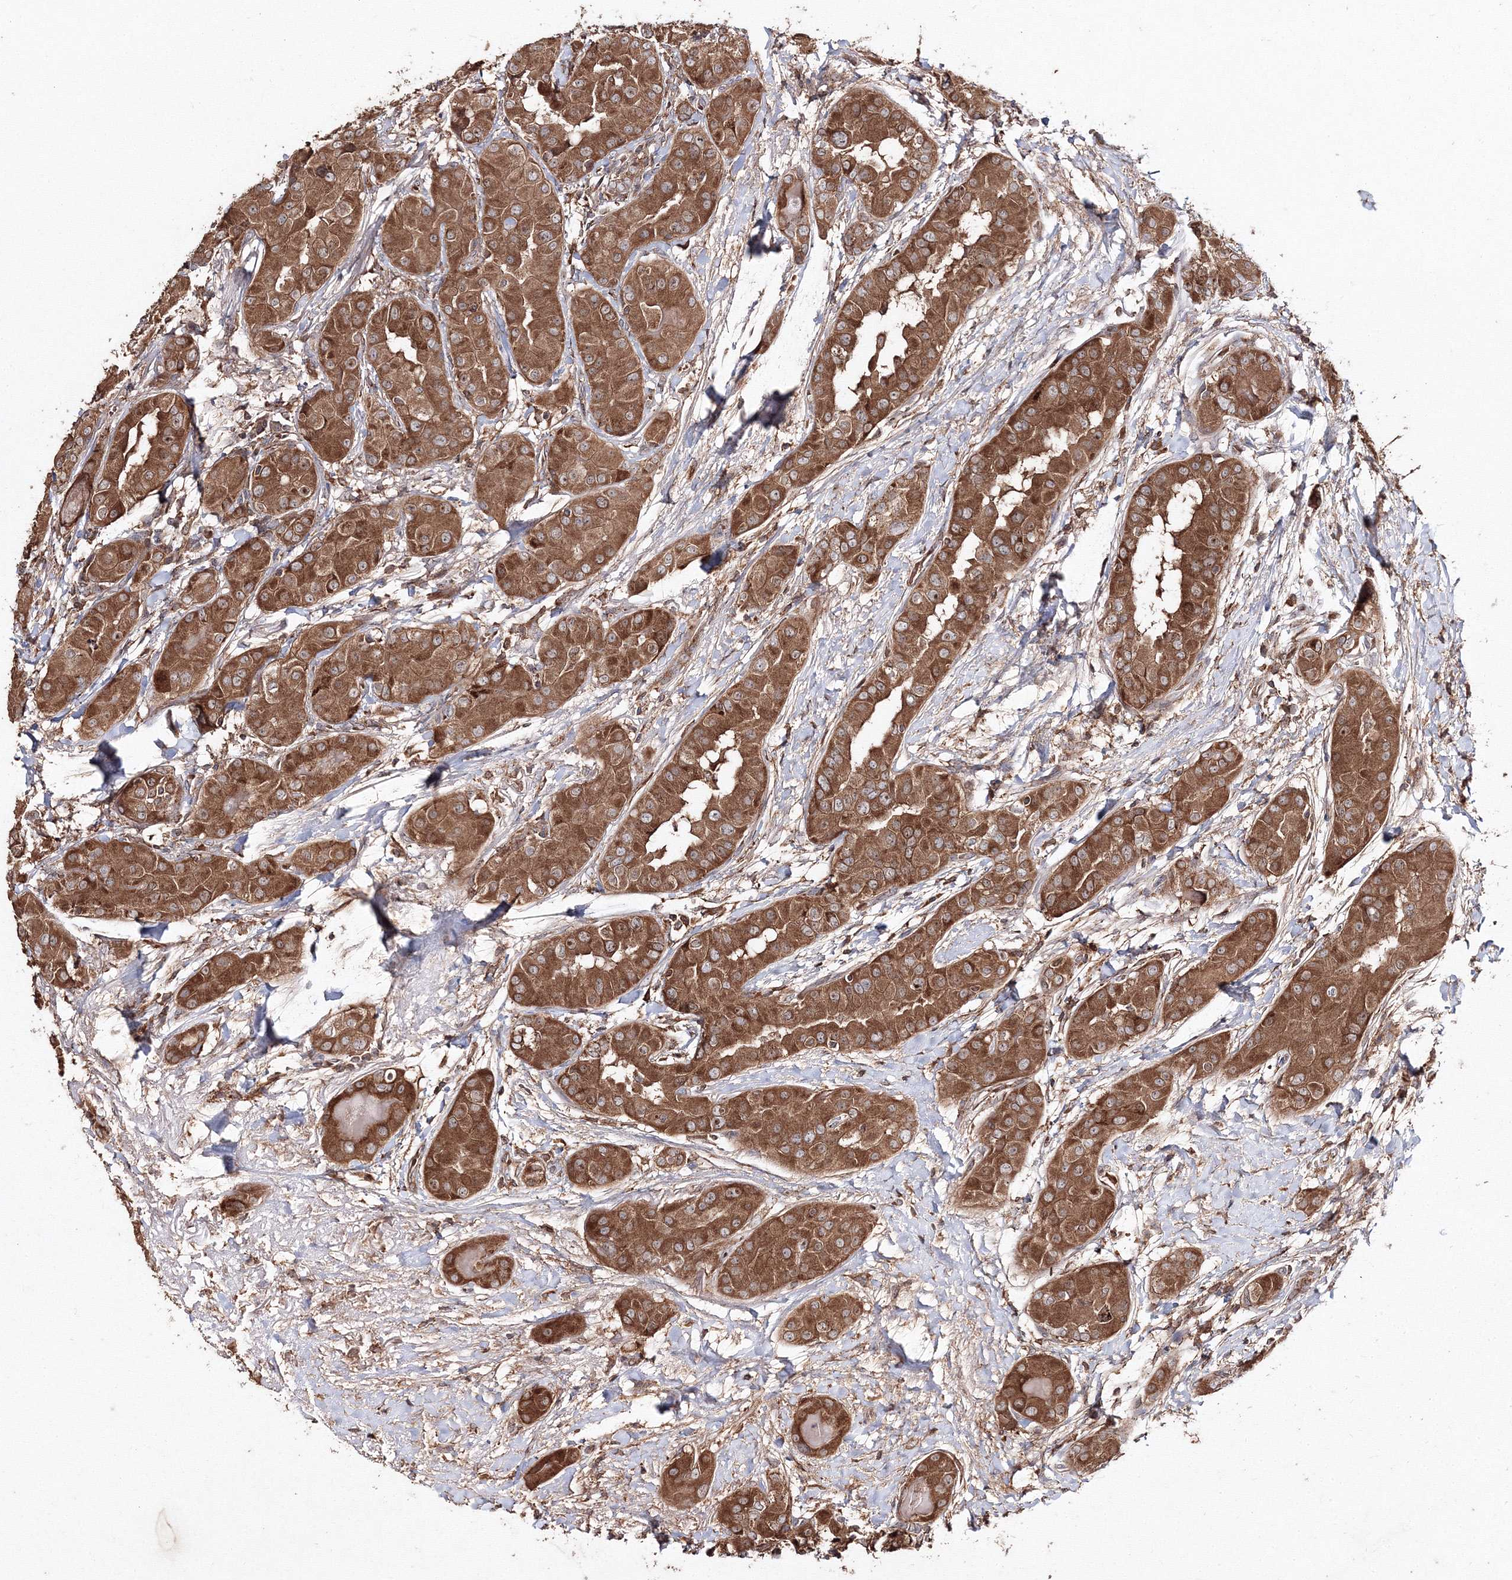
{"staining": {"intensity": "strong", "quantity": ">75%", "location": "cytoplasmic/membranous"}, "tissue": "thyroid cancer", "cell_type": "Tumor cells", "image_type": "cancer", "snomed": [{"axis": "morphology", "description": "Papillary adenocarcinoma, NOS"}, {"axis": "topography", "description": "Thyroid gland"}], "caption": "Immunohistochemistry (IHC) of thyroid cancer shows high levels of strong cytoplasmic/membranous positivity in about >75% of tumor cells. (Brightfield microscopy of DAB IHC at high magnification).", "gene": "DDO", "patient": {"sex": "male", "age": 33}}